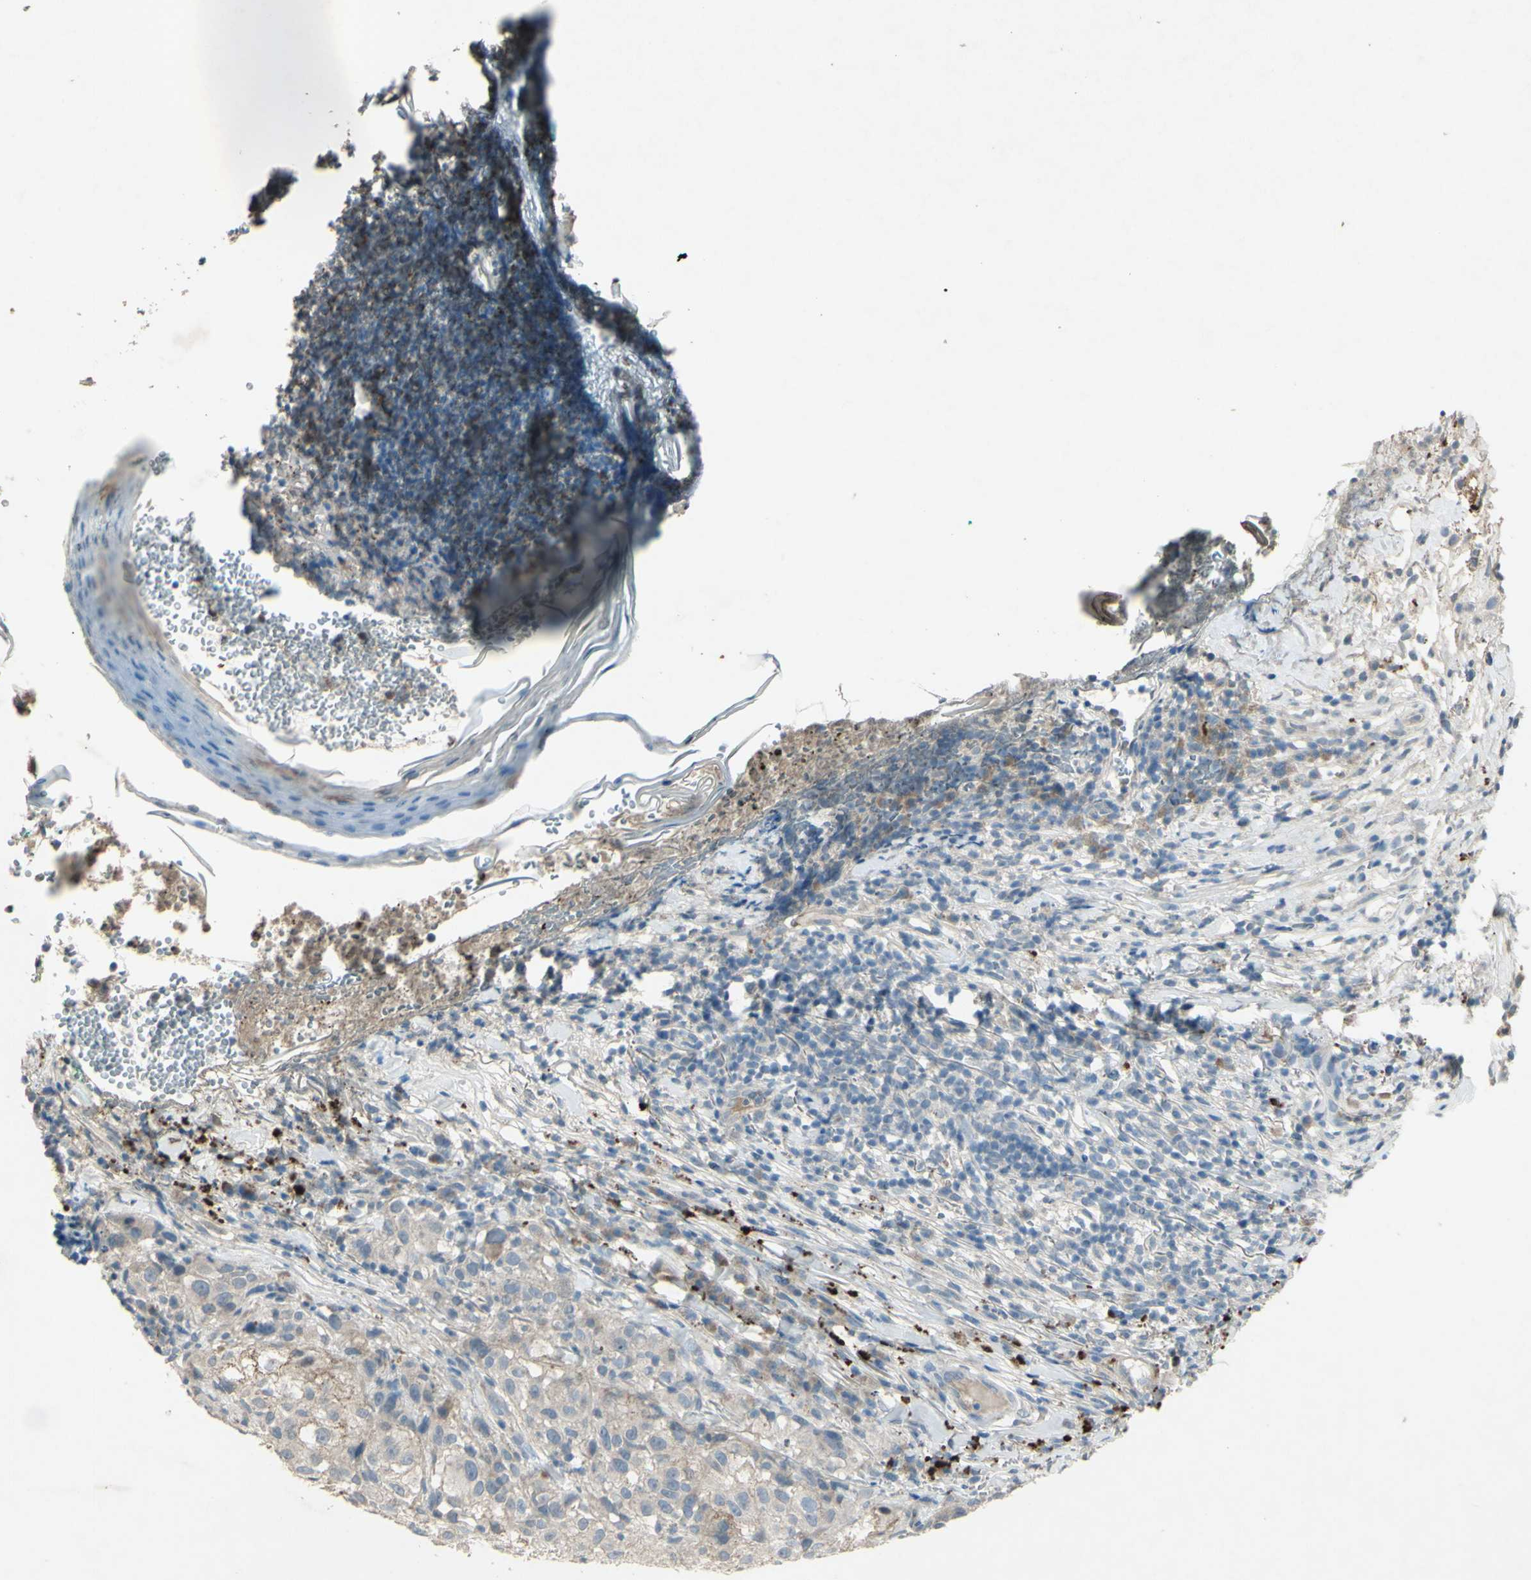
{"staining": {"intensity": "weak", "quantity": ">75%", "location": "cytoplasmic/membranous"}, "tissue": "melanoma", "cell_type": "Tumor cells", "image_type": "cancer", "snomed": [{"axis": "morphology", "description": "Necrosis, NOS"}, {"axis": "morphology", "description": "Malignant melanoma, NOS"}, {"axis": "topography", "description": "Skin"}], "caption": "Malignant melanoma stained with a protein marker displays weak staining in tumor cells.", "gene": "TIMM21", "patient": {"sex": "female", "age": 87}}